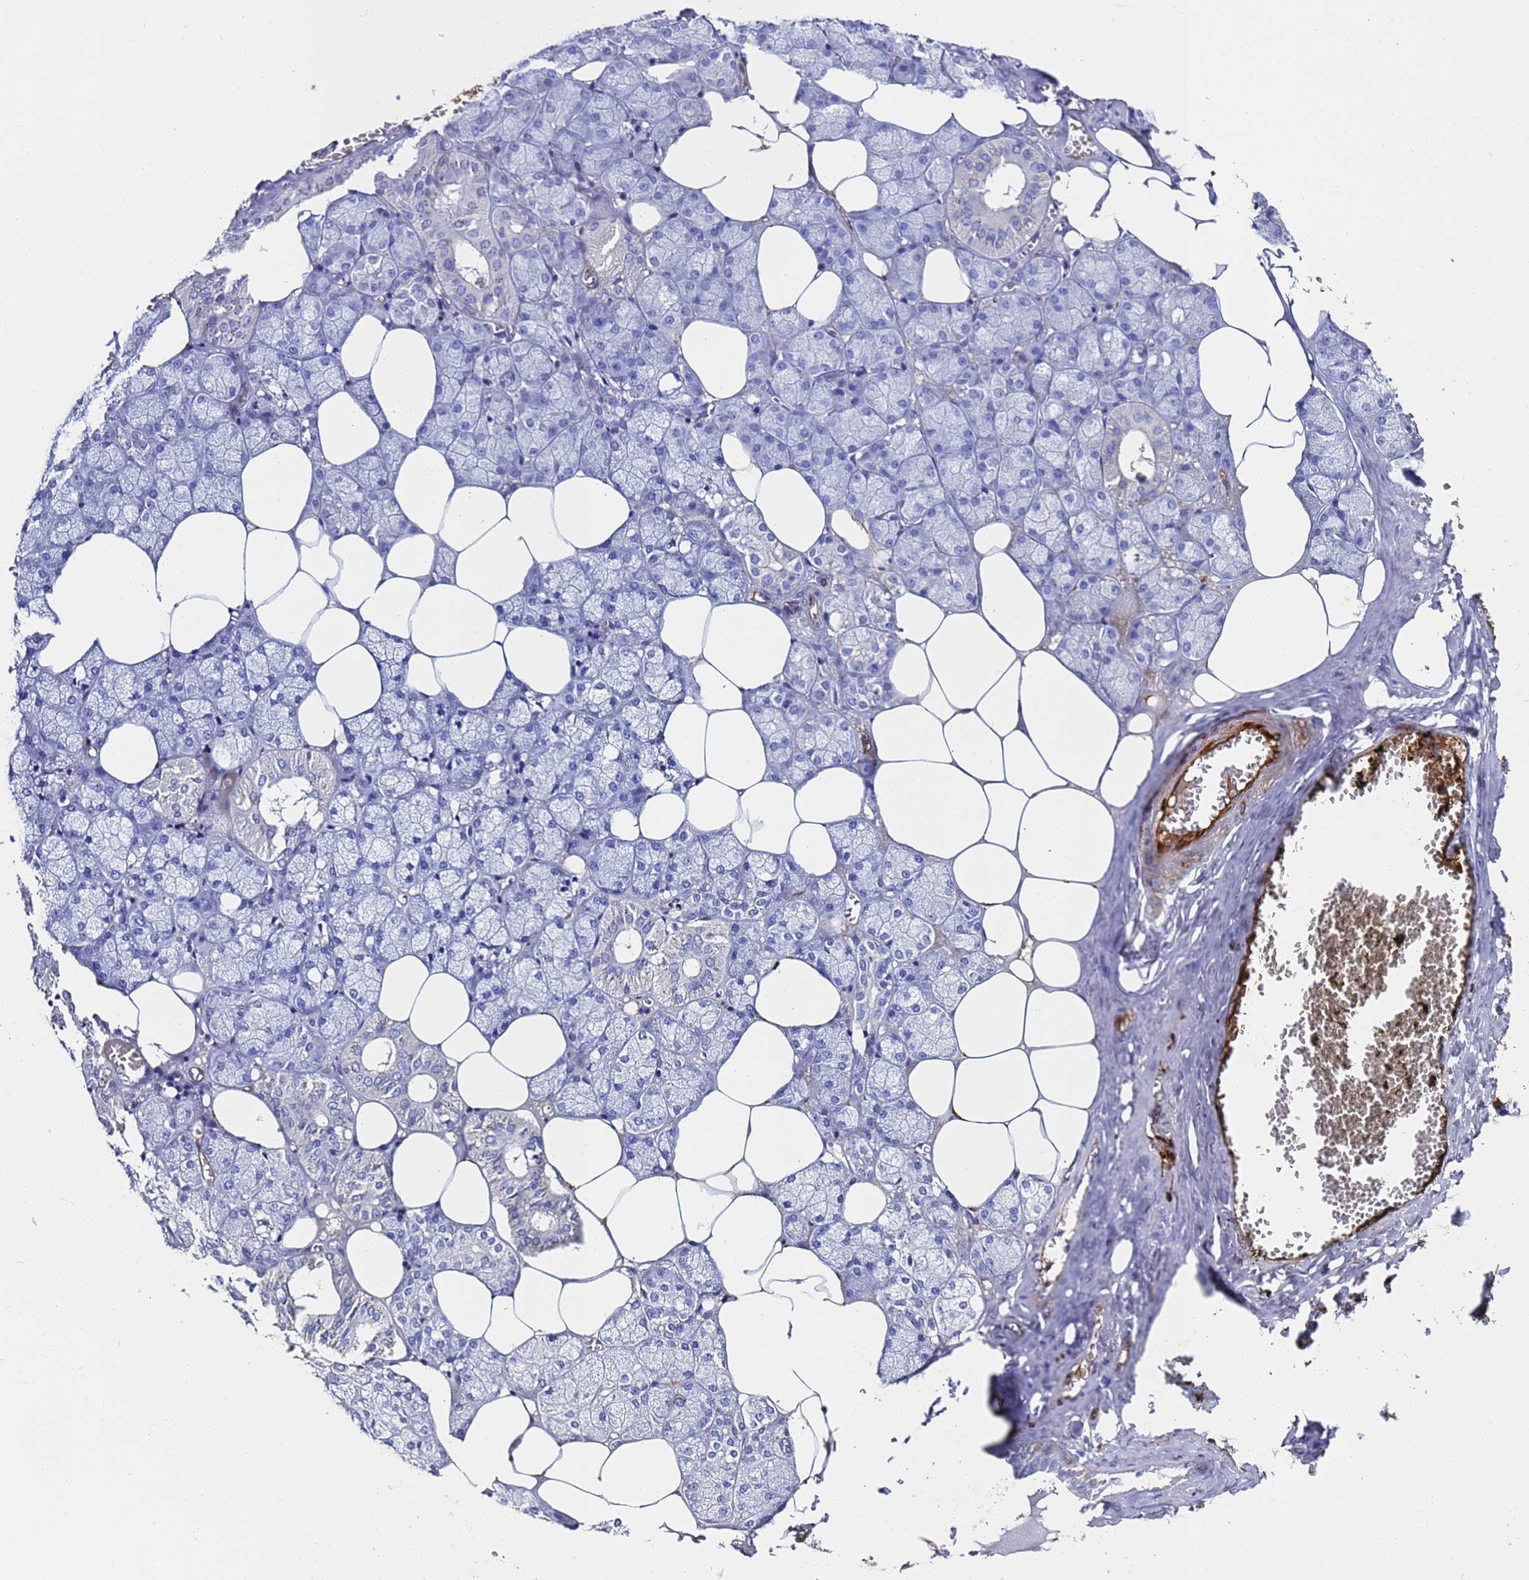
{"staining": {"intensity": "negative", "quantity": "none", "location": "none"}, "tissue": "salivary gland", "cell_type": "Glandular cells", "image_type": "normal", "snomed": [{"axis": "morphology", "description": "Normal tissue, NOS"}, {"axis": "topography", "description": "Salivary gland"}], "caption": "Glandular cells show no significant protein positivity in unremarkable salivary gland.", "gene": "ADIPOQ", "patient": {"sex": "male", "age": 62}}